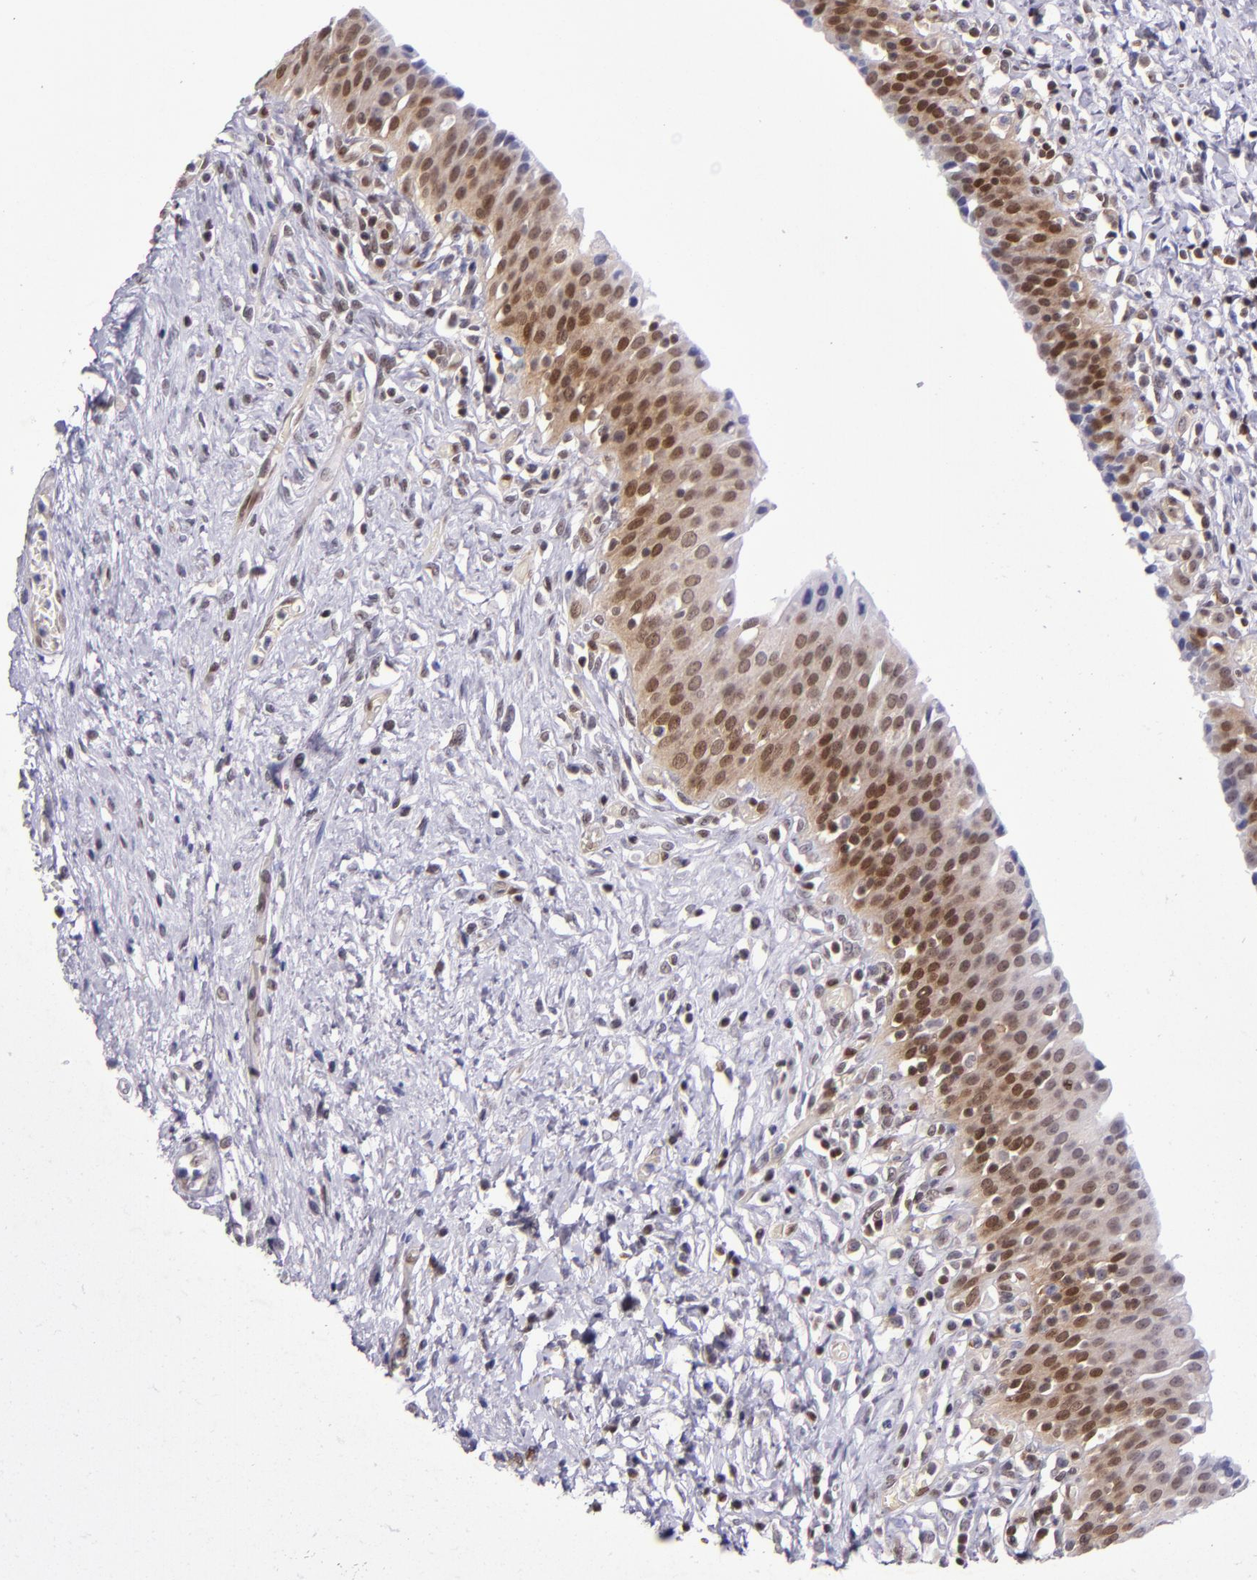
{"staining": {"intensity": "strong", "quantity": ">75%", "location": "cytoplasmic/membranous,nuclear"}, "tissue": "urinary bladder", "cell_type": "Urothelial cells", "image_type": "normal", "snomed": [{"axis": "morphology", "description": "Normal tissue, NOS"}, {"axis": "topography", "description": "Urinary bladder"}], "caption": "This micrograph exhibits IHC staining of normal human urinary bladder, with high strong cytoplasmic/membranous,nuclear staining in approximately >75% of urothelial cells.", "gene": "MGMT", "patient": {"sex": "male", "age": 51}}